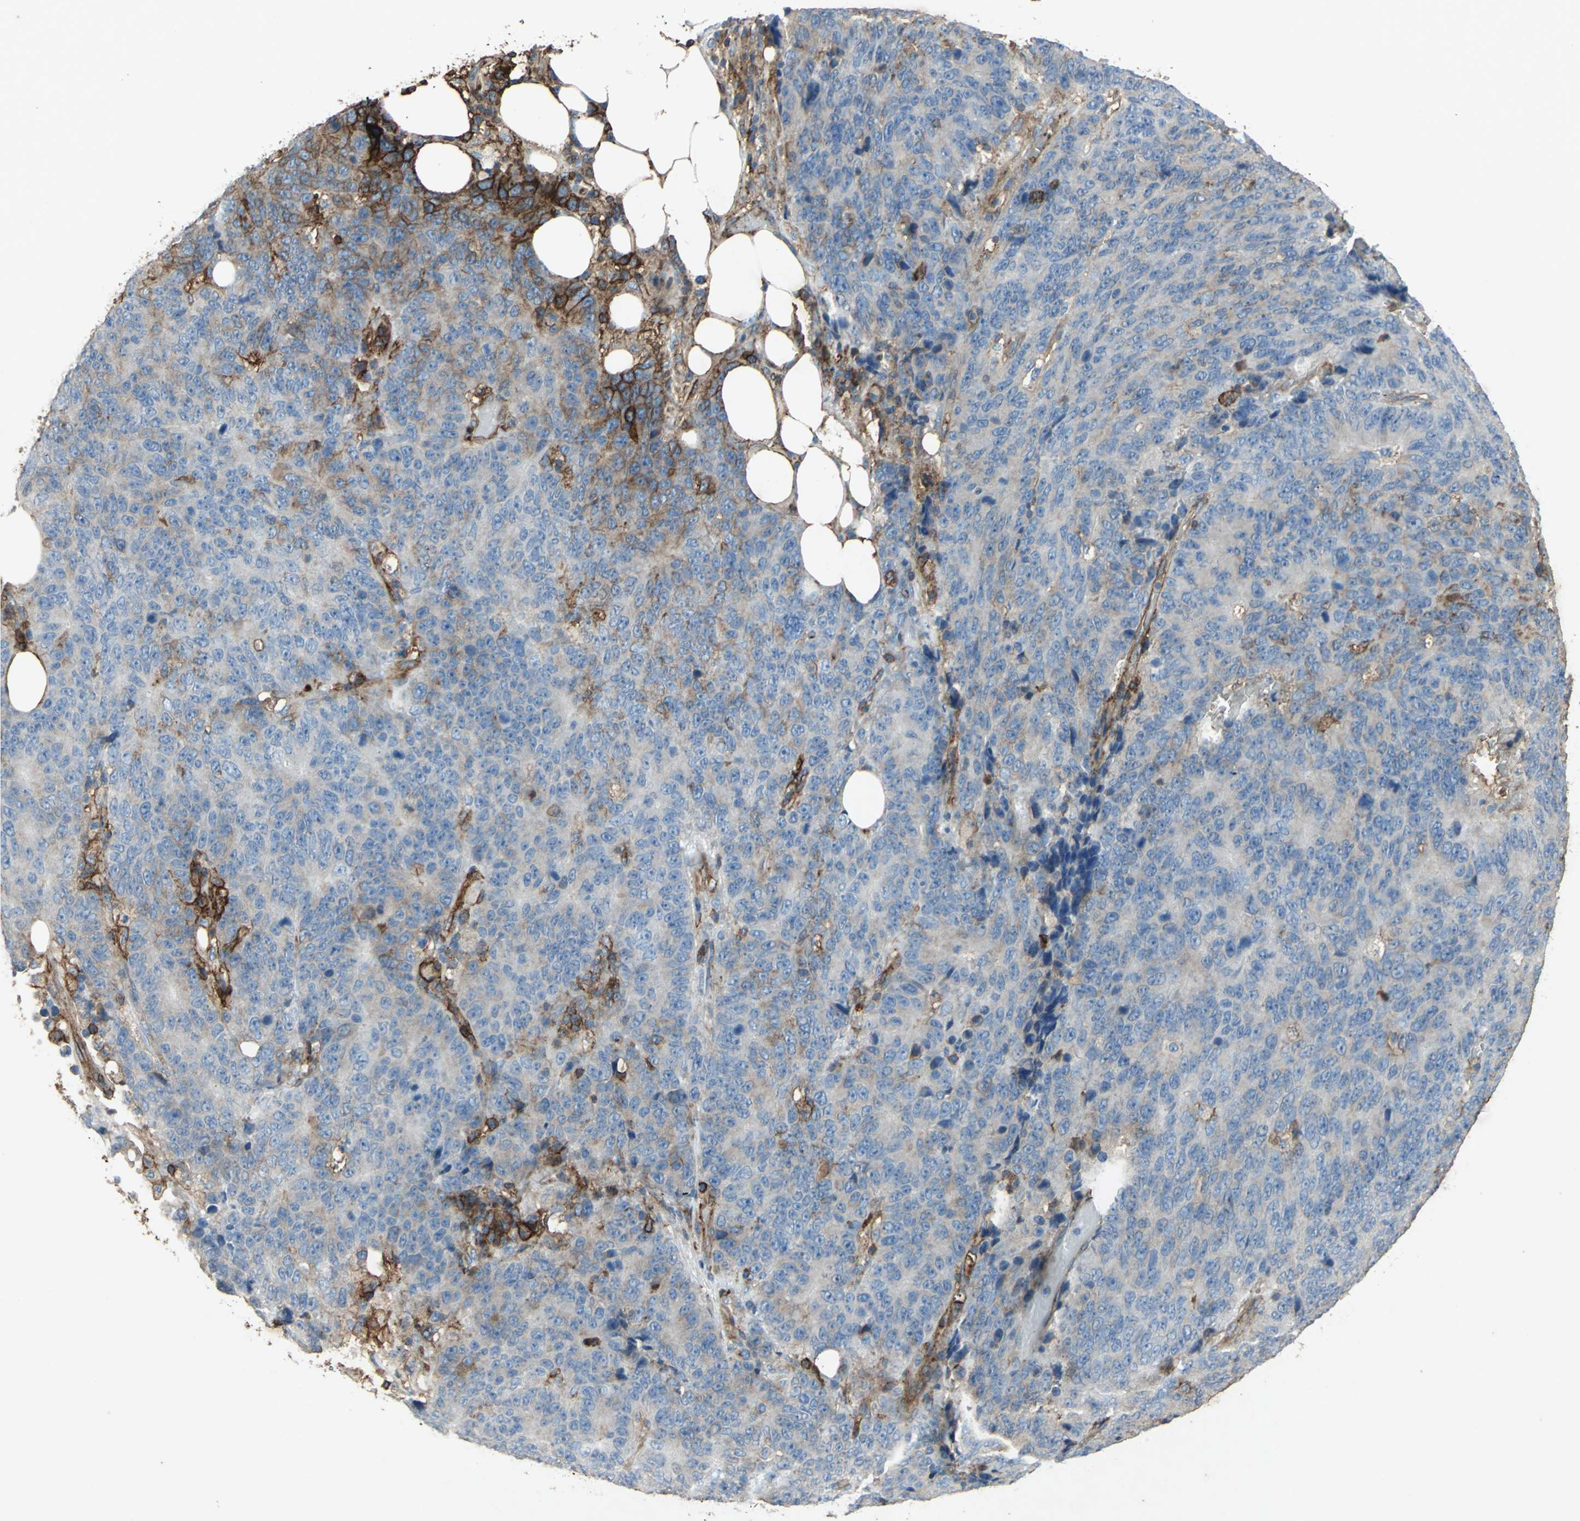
{"staining": {"intensity": "moderate", "quantity": "25%-75%", "location": "cytoplasmic/membranous"}, "tissue": "colorectal cancer", "cell_type": "Tumor cells", "image_type": "cancer", "snomed": [{"axis": "morphology", "description": "Adenocarcinoma, NOS"}, {"axis": "topography", "description": "Colon"}], "caption": "Protein expression analysis of human colorectal cancer (adenocarcinoma) reveals moderate cytoplasmic/membranous positivity in about 25%-75% of tumor cells. The protein of interest is stained brown, and the nuclei are stained in blue (DAB IHC with brightfield microscopy, high magnification).", "gene": "CCR6", "patient": {"sex": "female", "age": 86}}